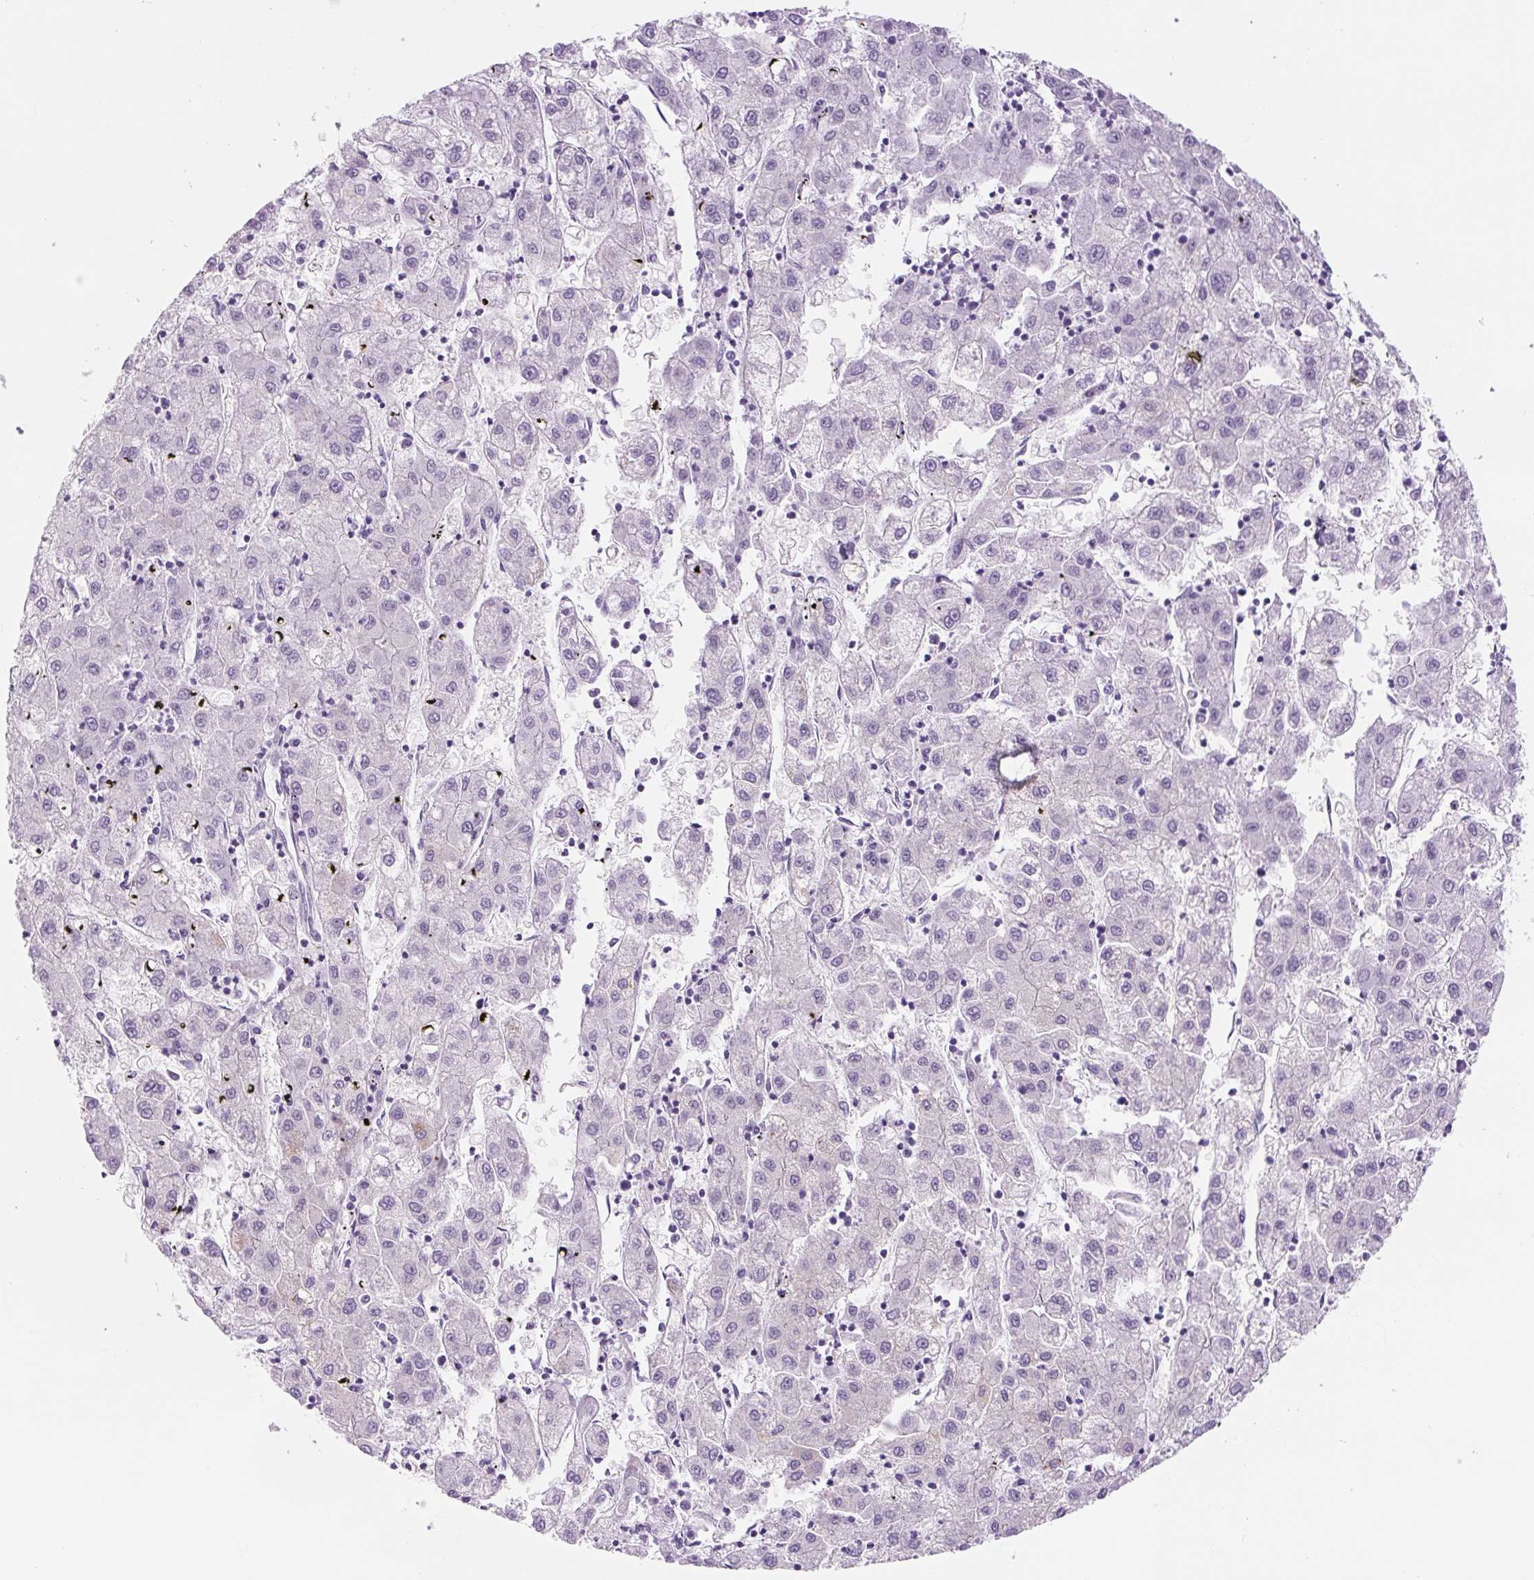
{"staining": {"intensity": "negative", "quantity": "none", "location": "none"}, "tissue": "liver cancer", "cell_type": "Tumor cells", "image_type": "cancer", "snomed": [{"axis": "morphology", "description": "Carcinoma, Hepatocellular, NOS"}, {"axis": "topography", "description": "Liver"}], "caption": "Immunohistochemistry image of liver hepatocellular carcinoma stained for a protein (brown), which reveals no staining in tumor cells. (DAB (3,3'-diaminobenzidine) immunohistochemistry (IHC) visualized using brightfield microscopy, high magnification).", "gene": "YIF1B", "patient": {"sex": "male", "age": 72}}